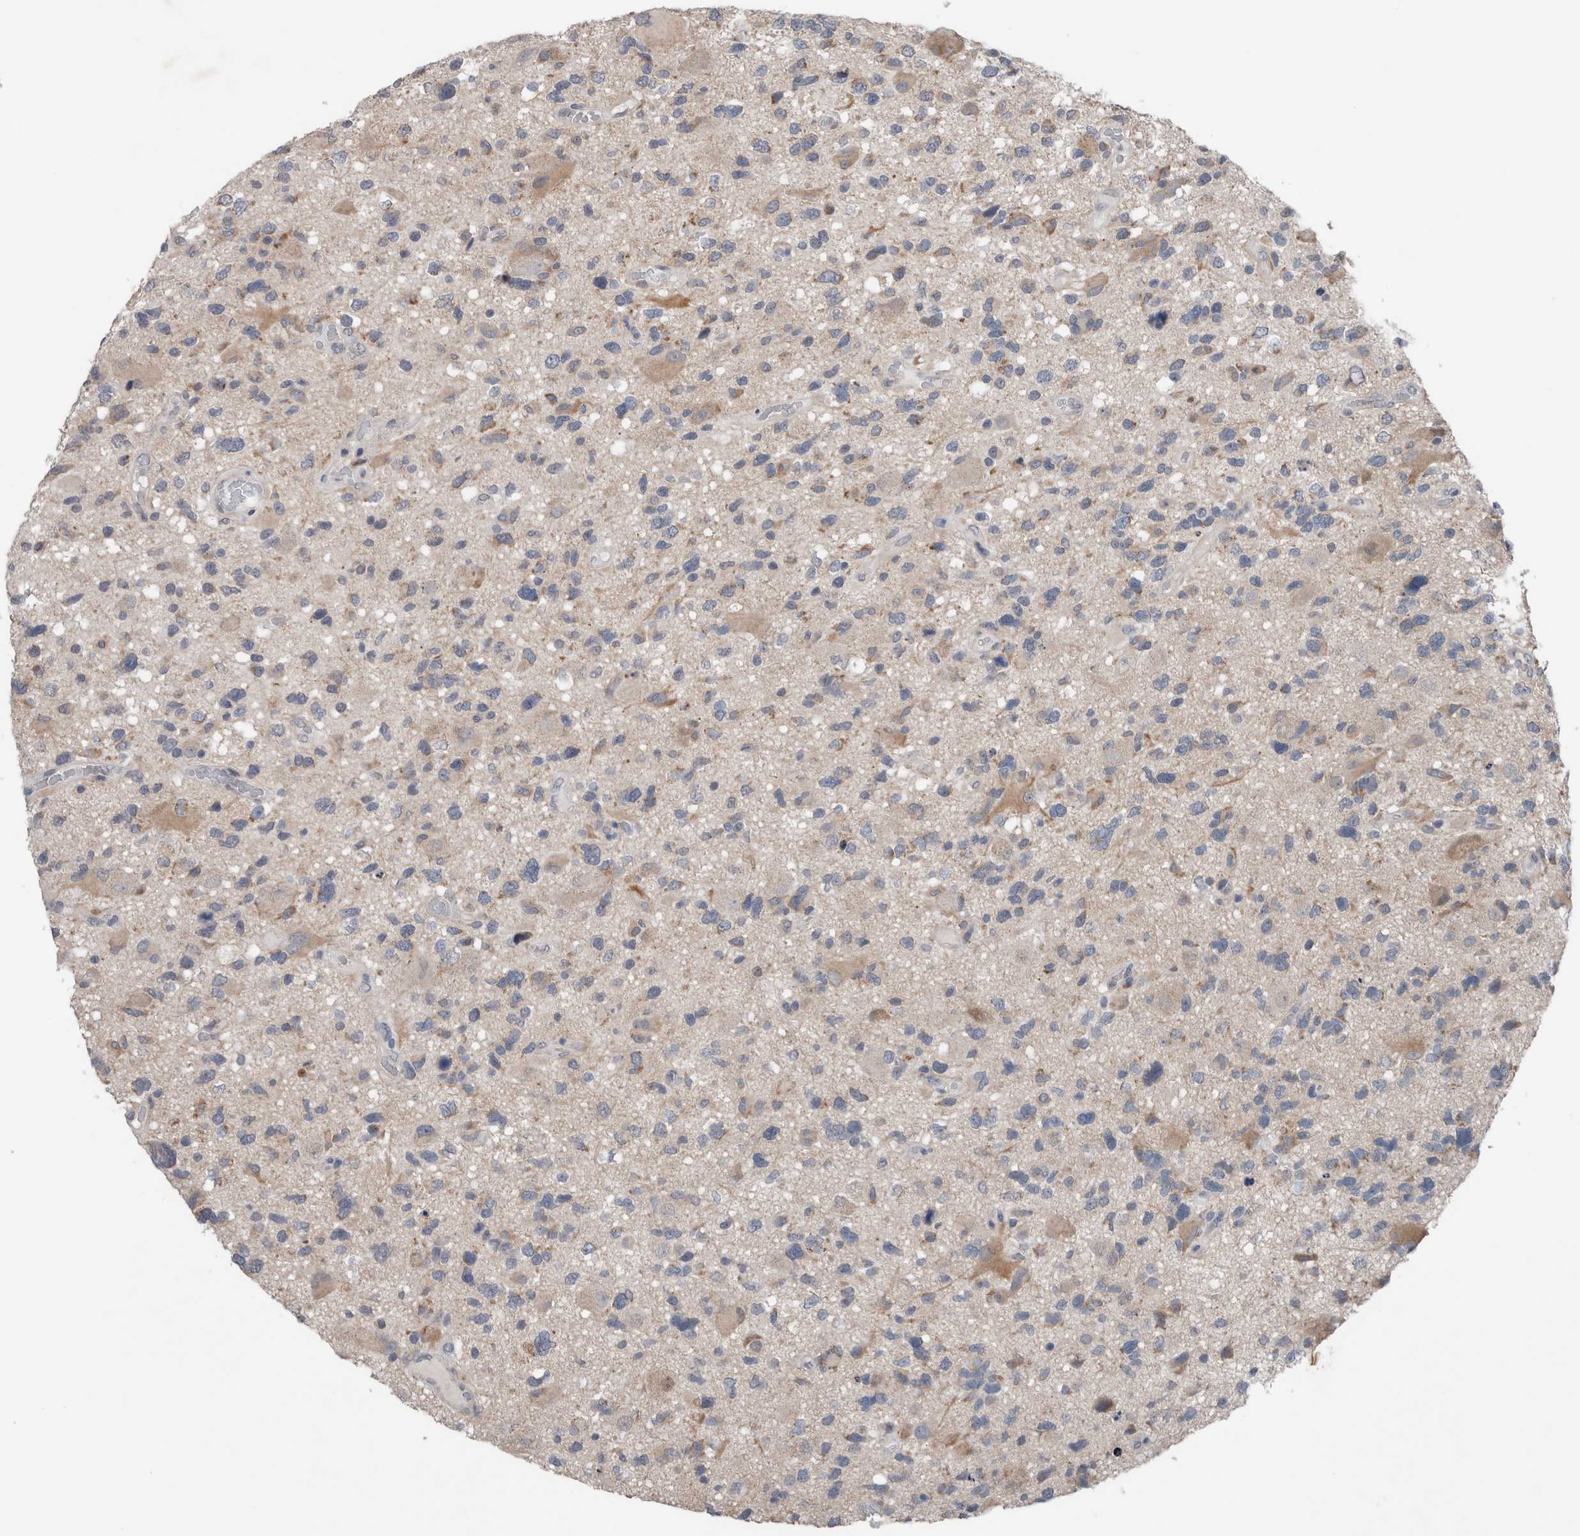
{"staining": {"intensity": "weak", "quantity": "<25%", "location": "cytoplasmic/membranous"}, "tissue": "glioma", "cell_type": "Tumor cells", "image_type": "cancer", "snomed": [{"axis": "morphology", "description": "Glioma, malignant, High grade"}, {"axis": "topography", "description": "Brain"}], "caption": "Immunohistochemistry of glioma displays no staining in tumor cells.", "gene": "CRNN", "patient": {"sex": "male", "age": 33}}